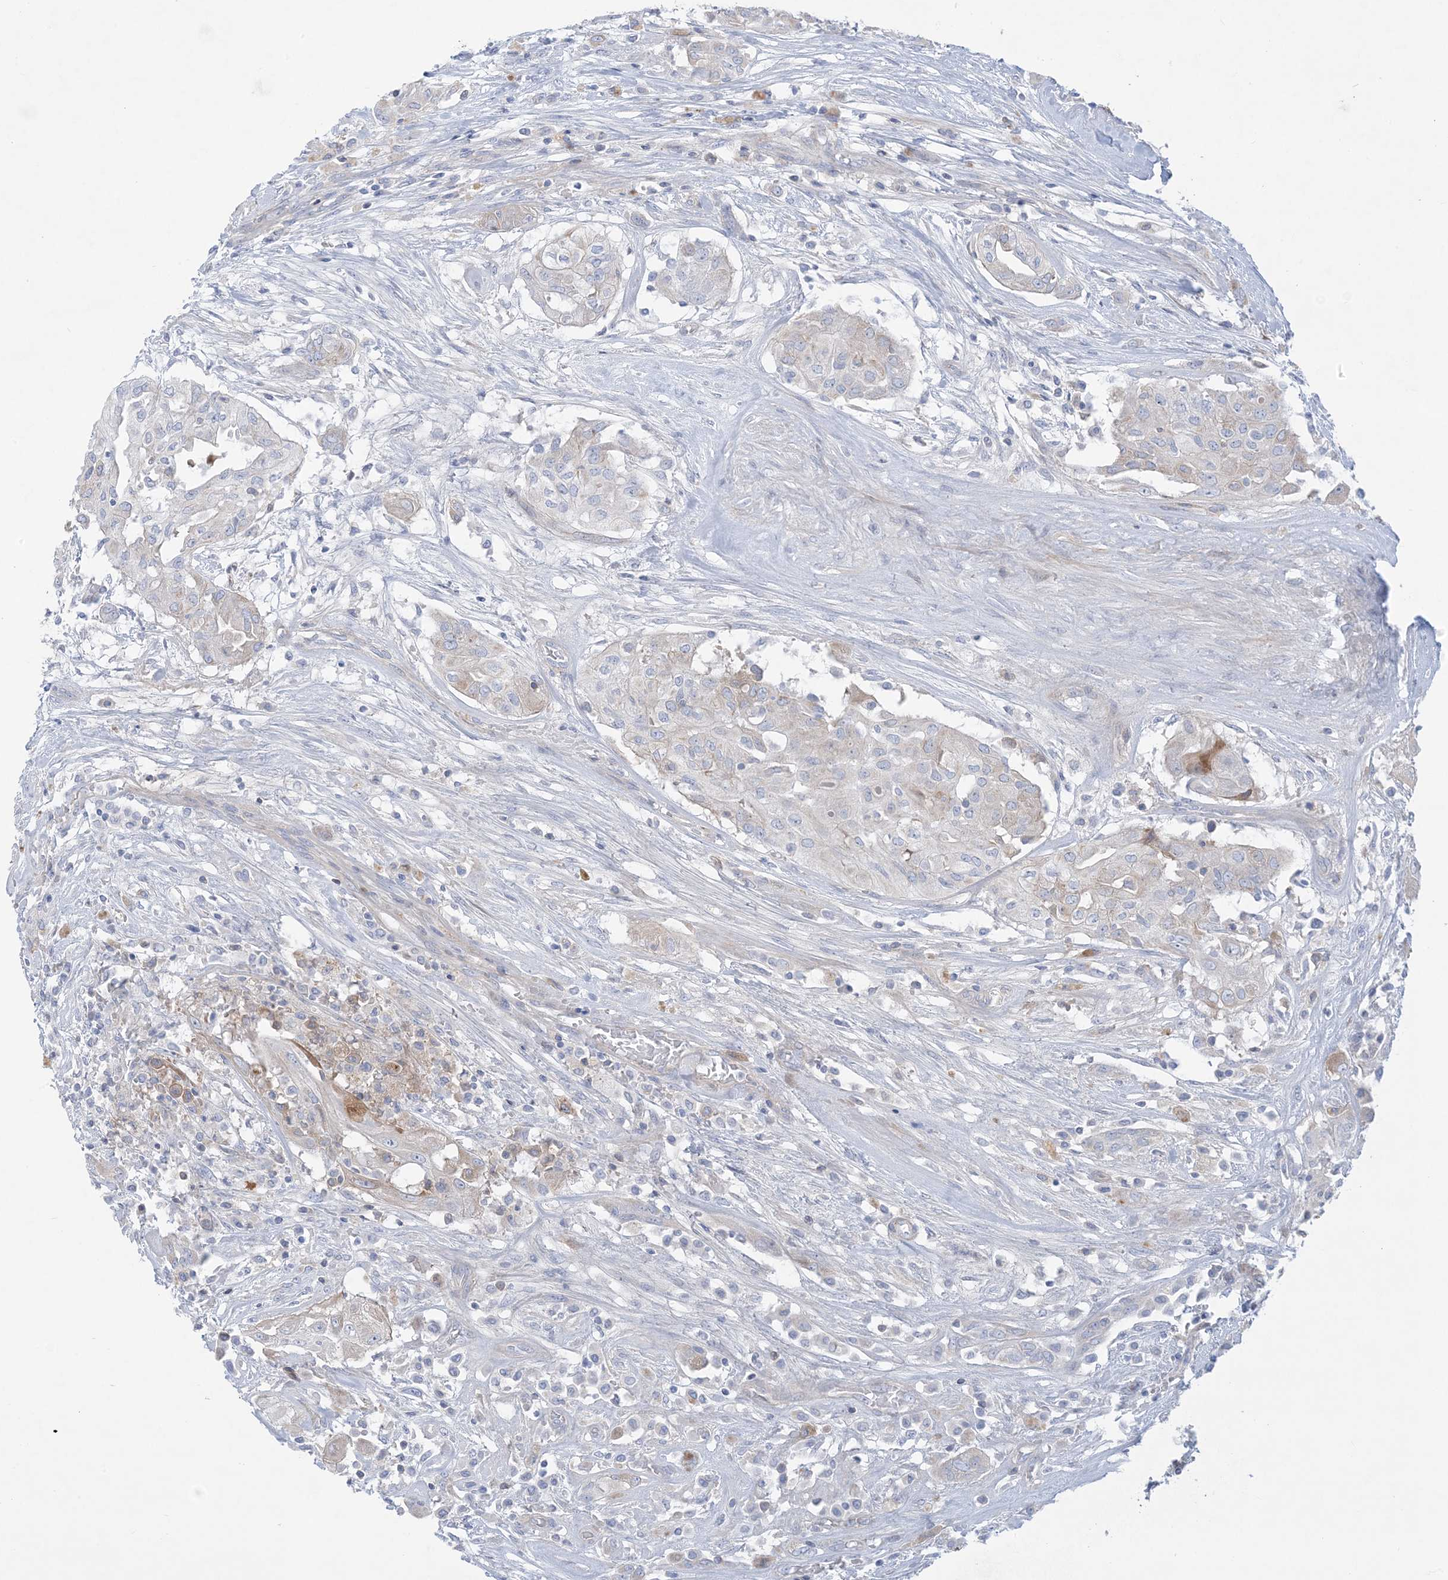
{"staining": {"intensity": "weak", "quantity": "<25%", "location": "cytoplasmic/membranous"}, "tissue": "thyroid cancer", "cell_type": "Tumor cells", "image_type": "cancer", "snomed": [{"axis": "morphology", "description": "Papillary adenocarcinoma, NOS"}, {"axis": "topography", "description": "Thyroid gland"}], "caption": "Photomicrograph shows no significant protein positivity in tumor cells of thyroid cancer (papillary adenocarcinoma). (Brightfield microscopy of DAB immunohistochemistry at high magnification).", "gene": "ATP11C", "patient": {"sex": "female", "age": 59}}